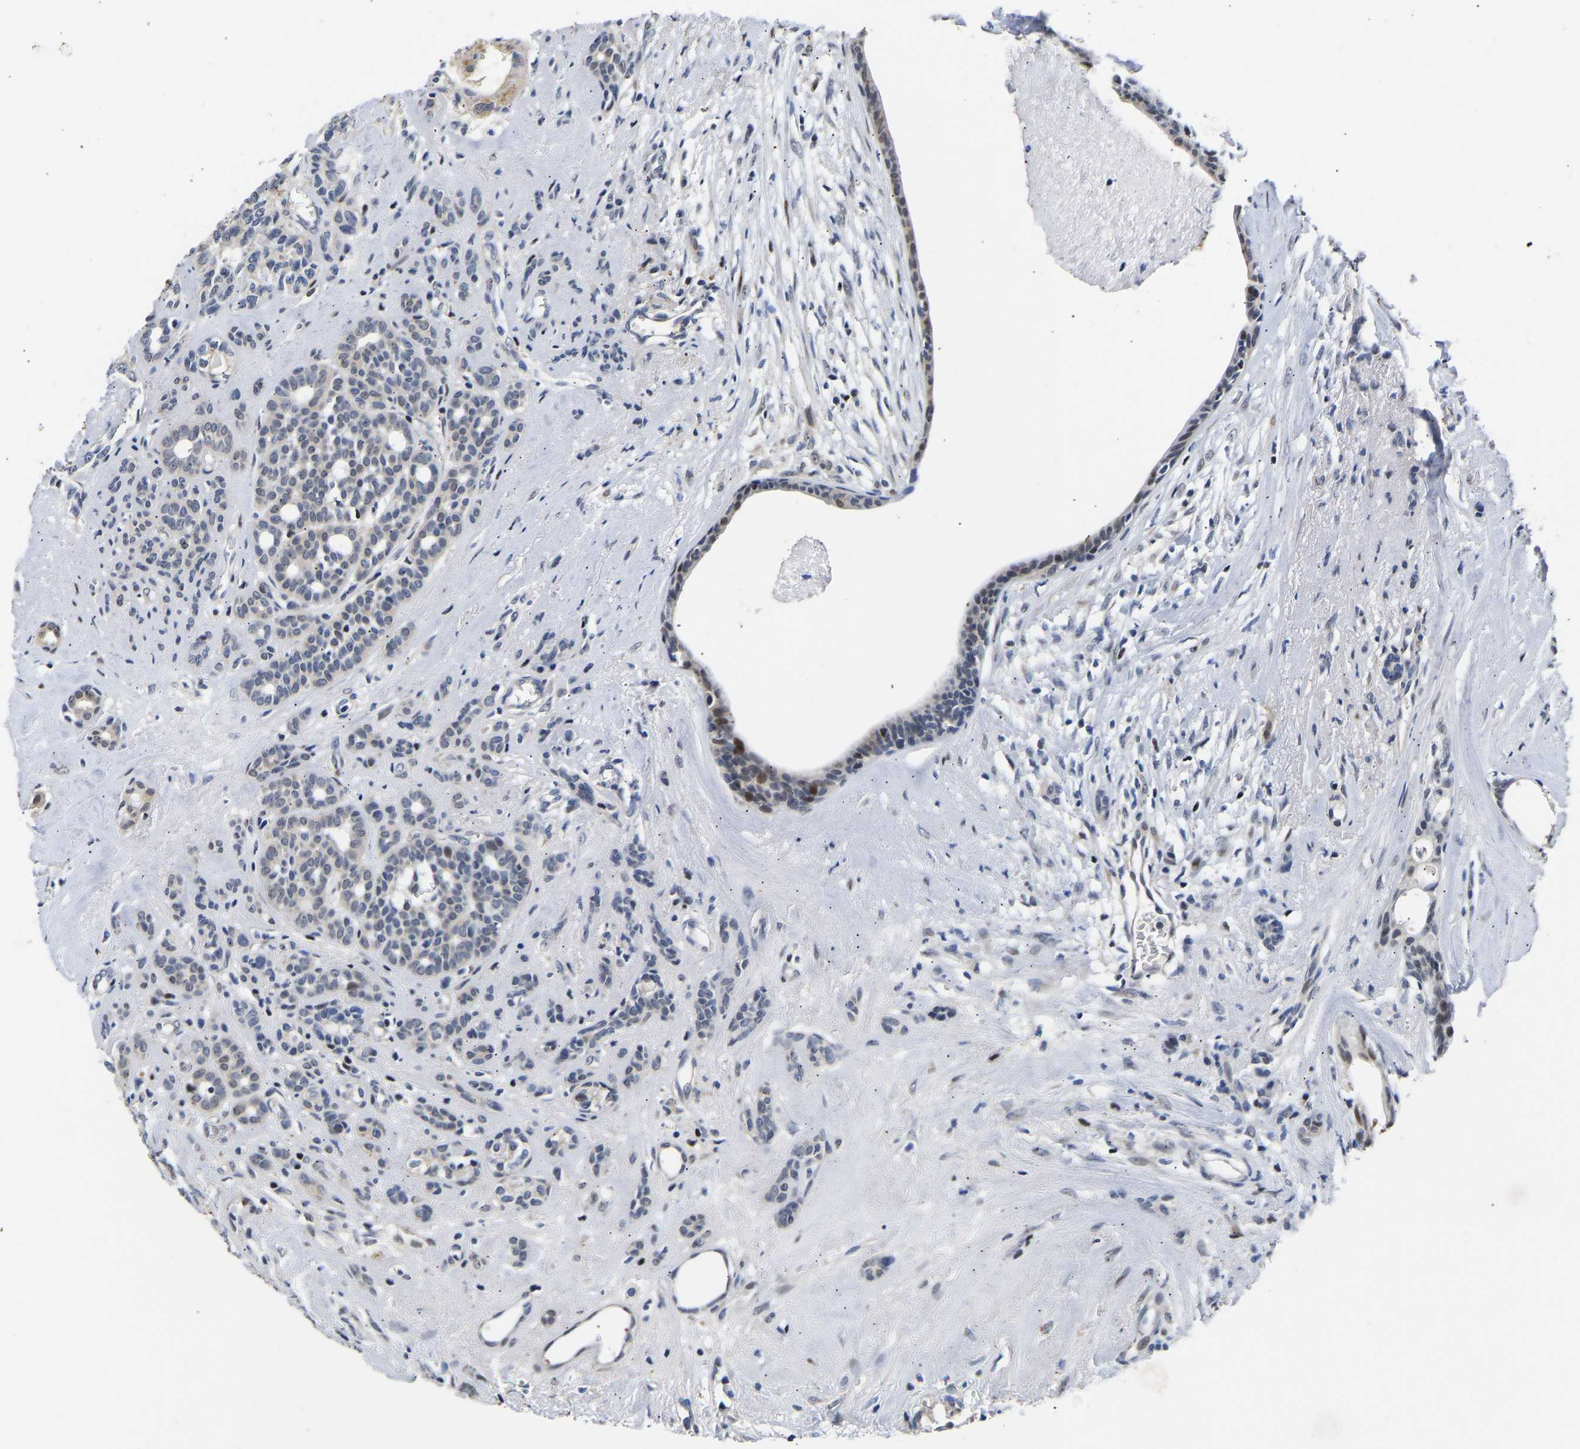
{"staining": {"intensity": "negative", "quantity": "none", "location": "none"}, "tissue": "head and neck cancer", "cell_type": "Tumor cells", "image_type": "cancer", "snomed": [{"axis": "morphology", "description": "Adenocarcinoma, NOS"}, {"axis": "topography", "description": "Salivary gland, NOS"}, {"axis": "topography", "description": "Head-Neck"}], "caption": "Tumor cells show no significant protein staining in adenocarcinoma (head and neck).", "gene": "PTRHD1", "patient": {"sex": "female", "age": 76}}